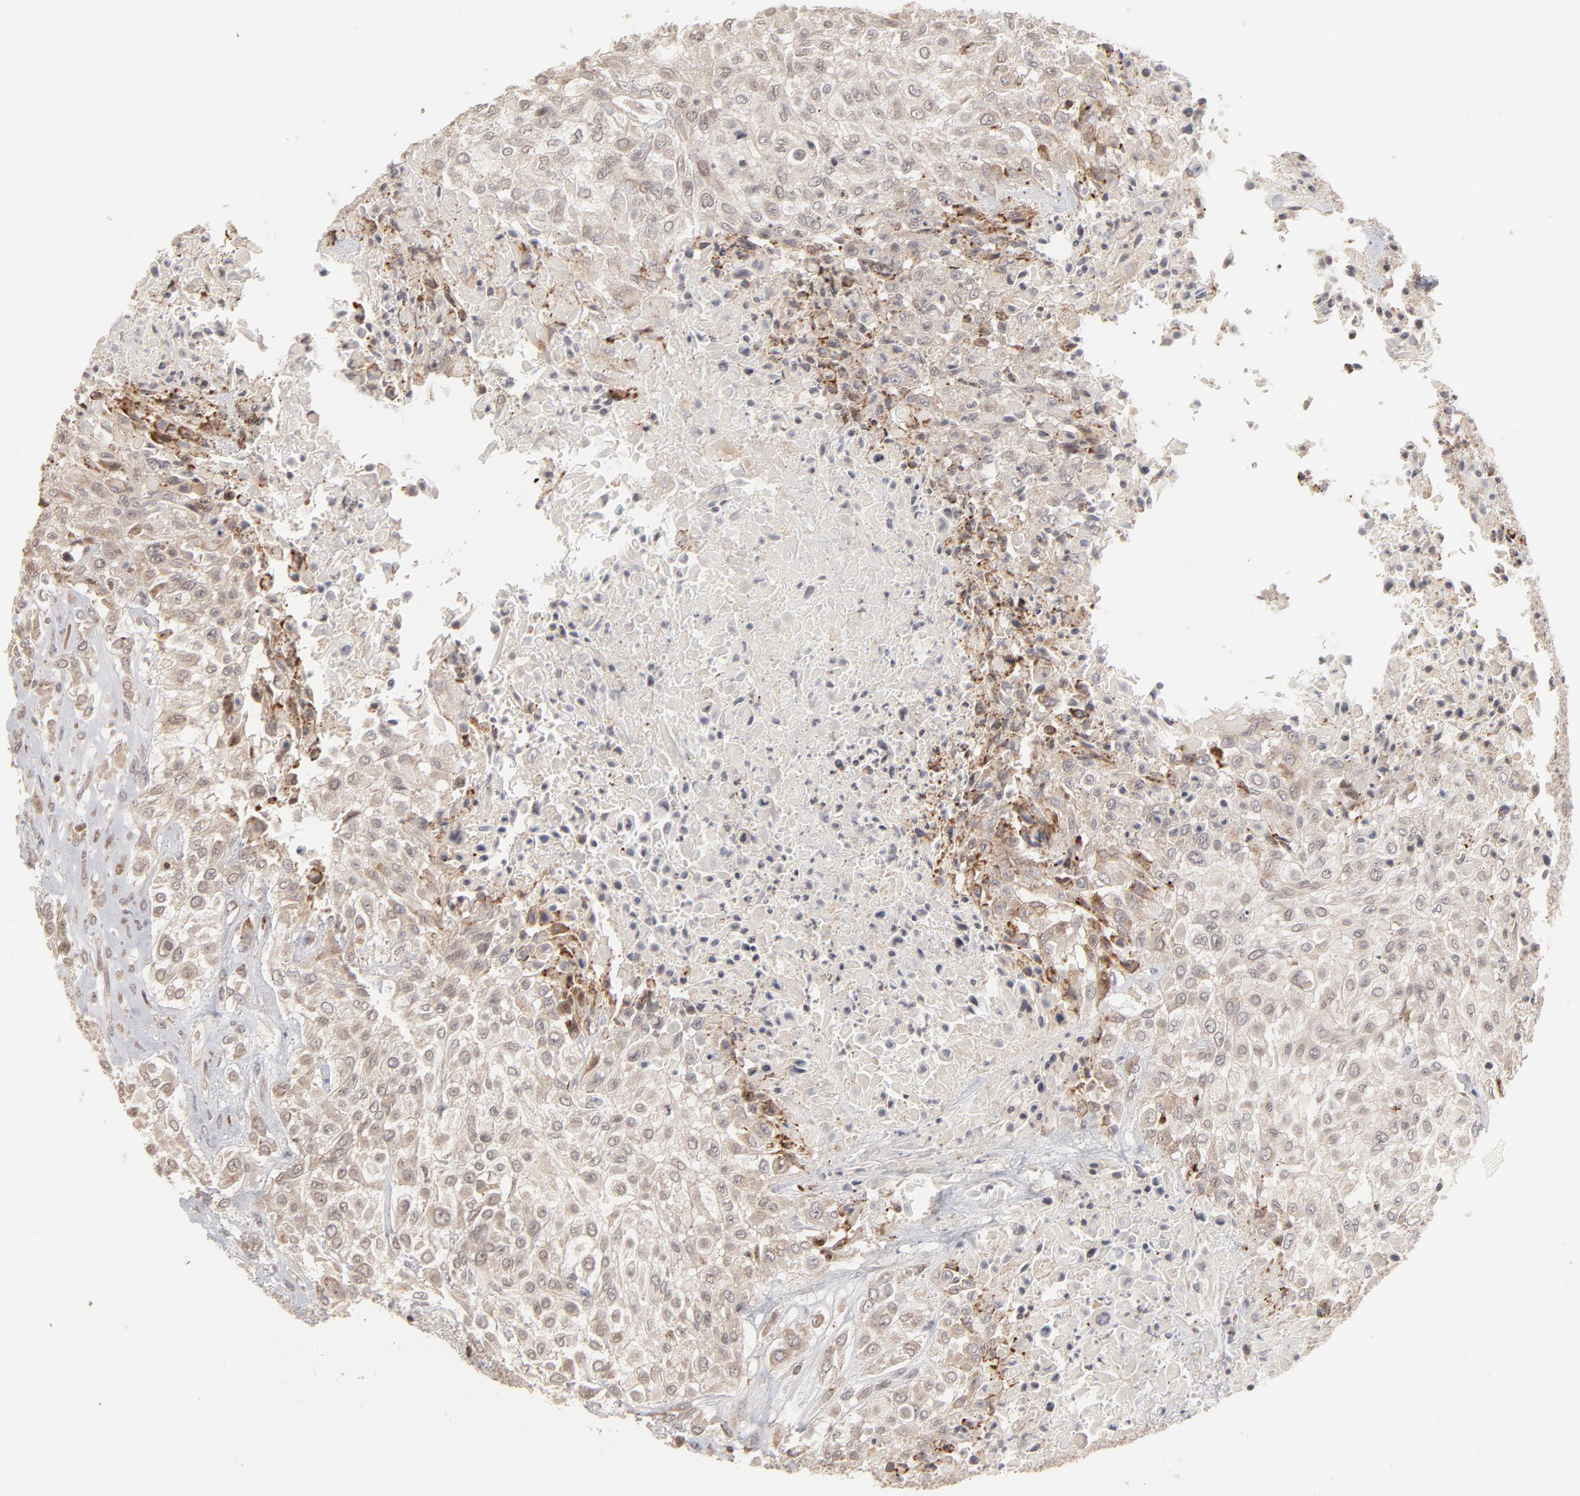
{"staining": {"intensity": "weak", "quantity": ">75%", "location": "cytoplasmic/membranous,nuclear"}, "tissue": "urothelial cancer", "cell_type": "Tumor cells", "image_type": "cancer", "snomed": [{"axis": "morphology", "description": "Urothelial carcinoma, High grade"}, {"axis": "topography", "description": "Urinary bladder"}], "caption": "Human urothelial cancer stained for a protein (brown) demonstrates weak cytoplasmic/membranous and nuclear positive expression in approximately >75% of tumor cells.", "gene": "ARIH1", "patient": {"sex": "male", "age": 57}}